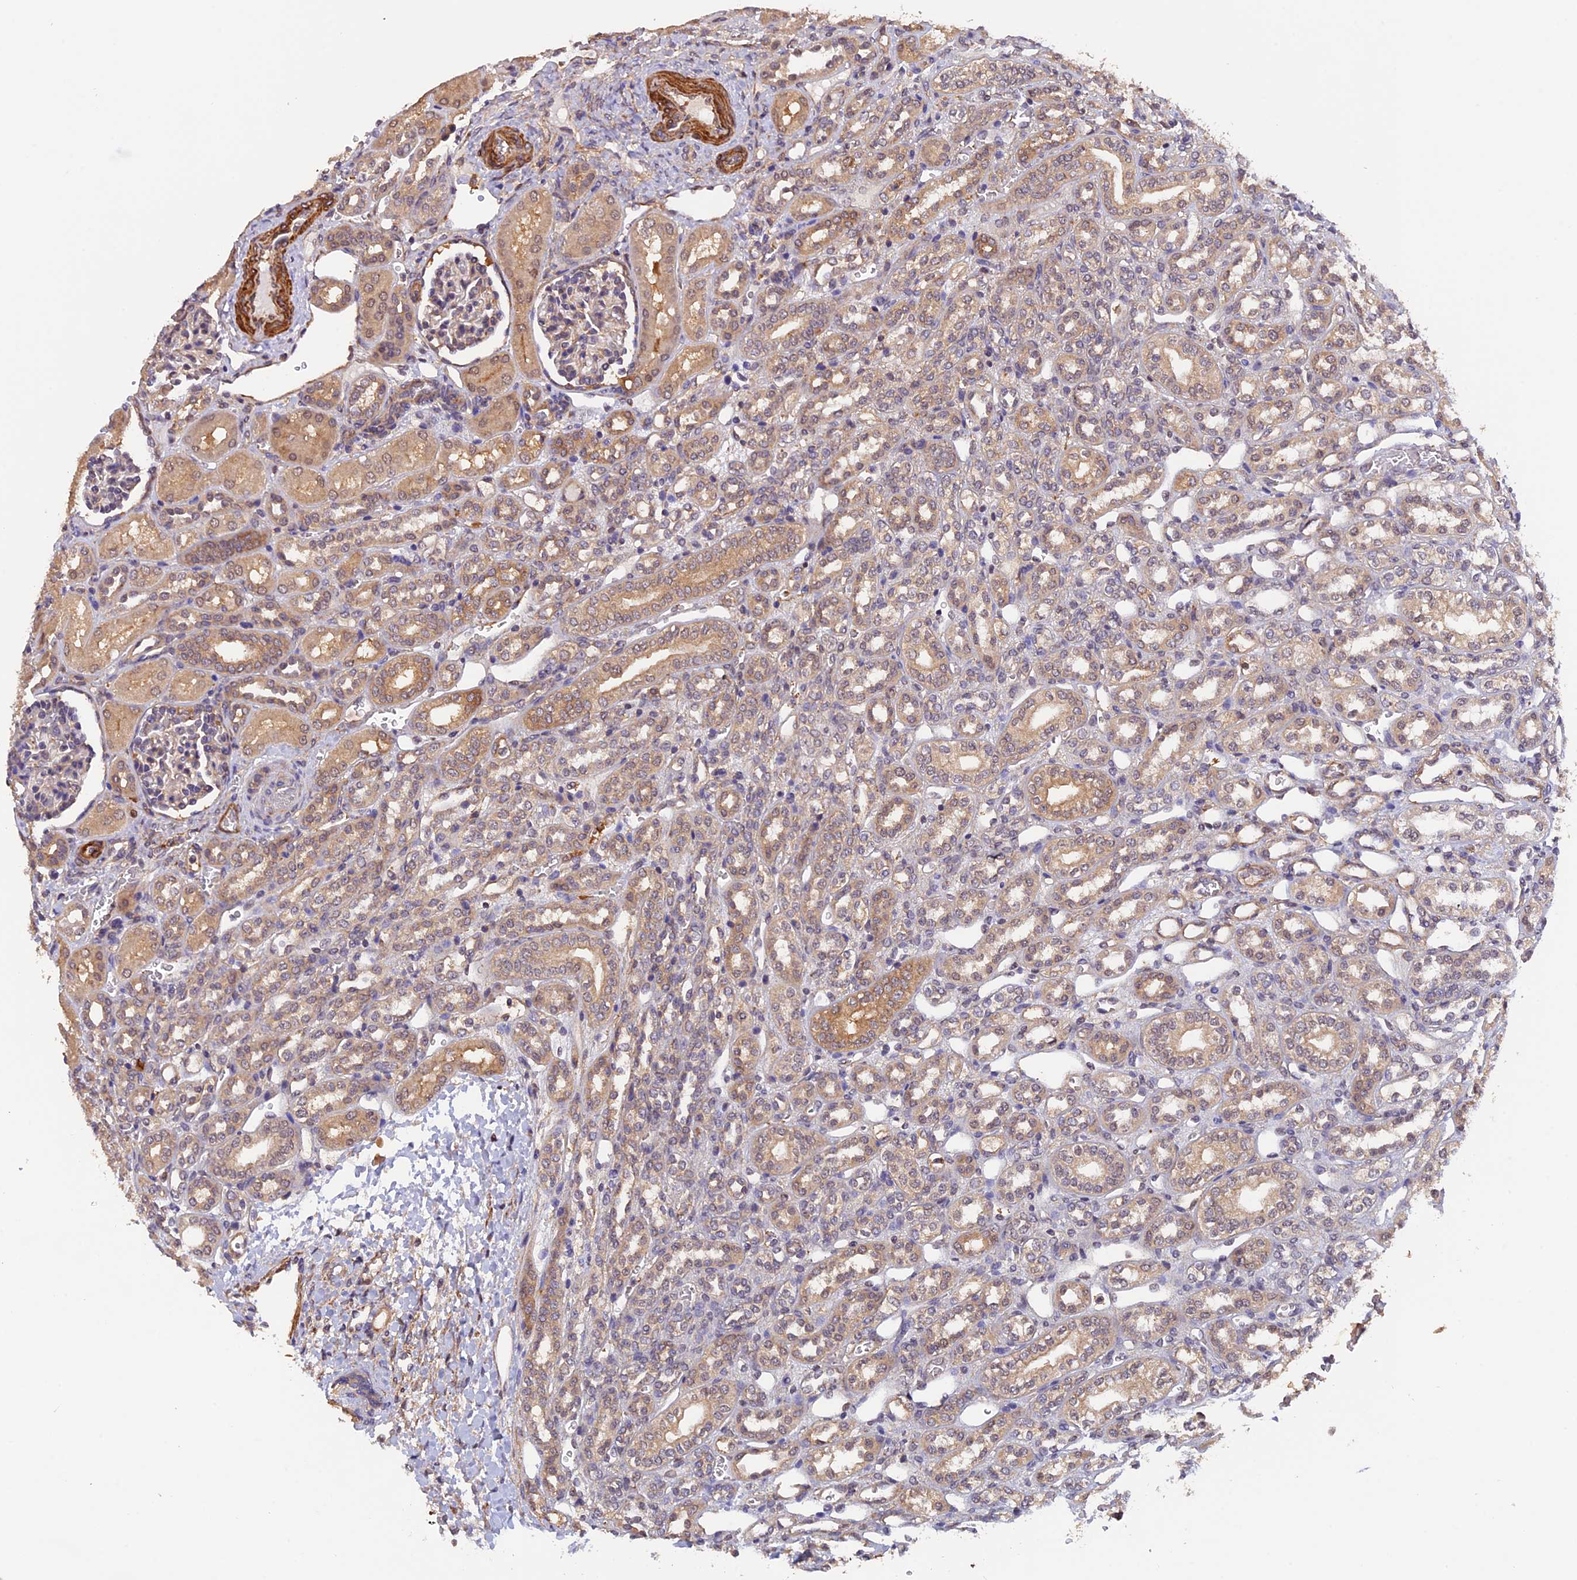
{"staining": {"intensity": "weak", "quantity": "<25%", "location": "cytoplasmic/membranous"}, "tissue": "kidney", "cell_type": "Cells in glomeruli", "image_type": "normal", "snomed": [{"axis": "morphology", "description": "Normal tissue, NOS"}, {"axis": "morphology", "description": "Neoplasm, malignant, NOS"}, {"axis": "topography", "description": "Kidney"}], "caption": "This is a micrograph of IHC staining of benign kidney, which shows no staining in cells in glomeruli. (Brightfield microscopy of DAB (3,3'-diaminobenzidine) IHC at high magnification).", "gene": "PSMB3", "patient": {"sex": "female", "age": 1}}